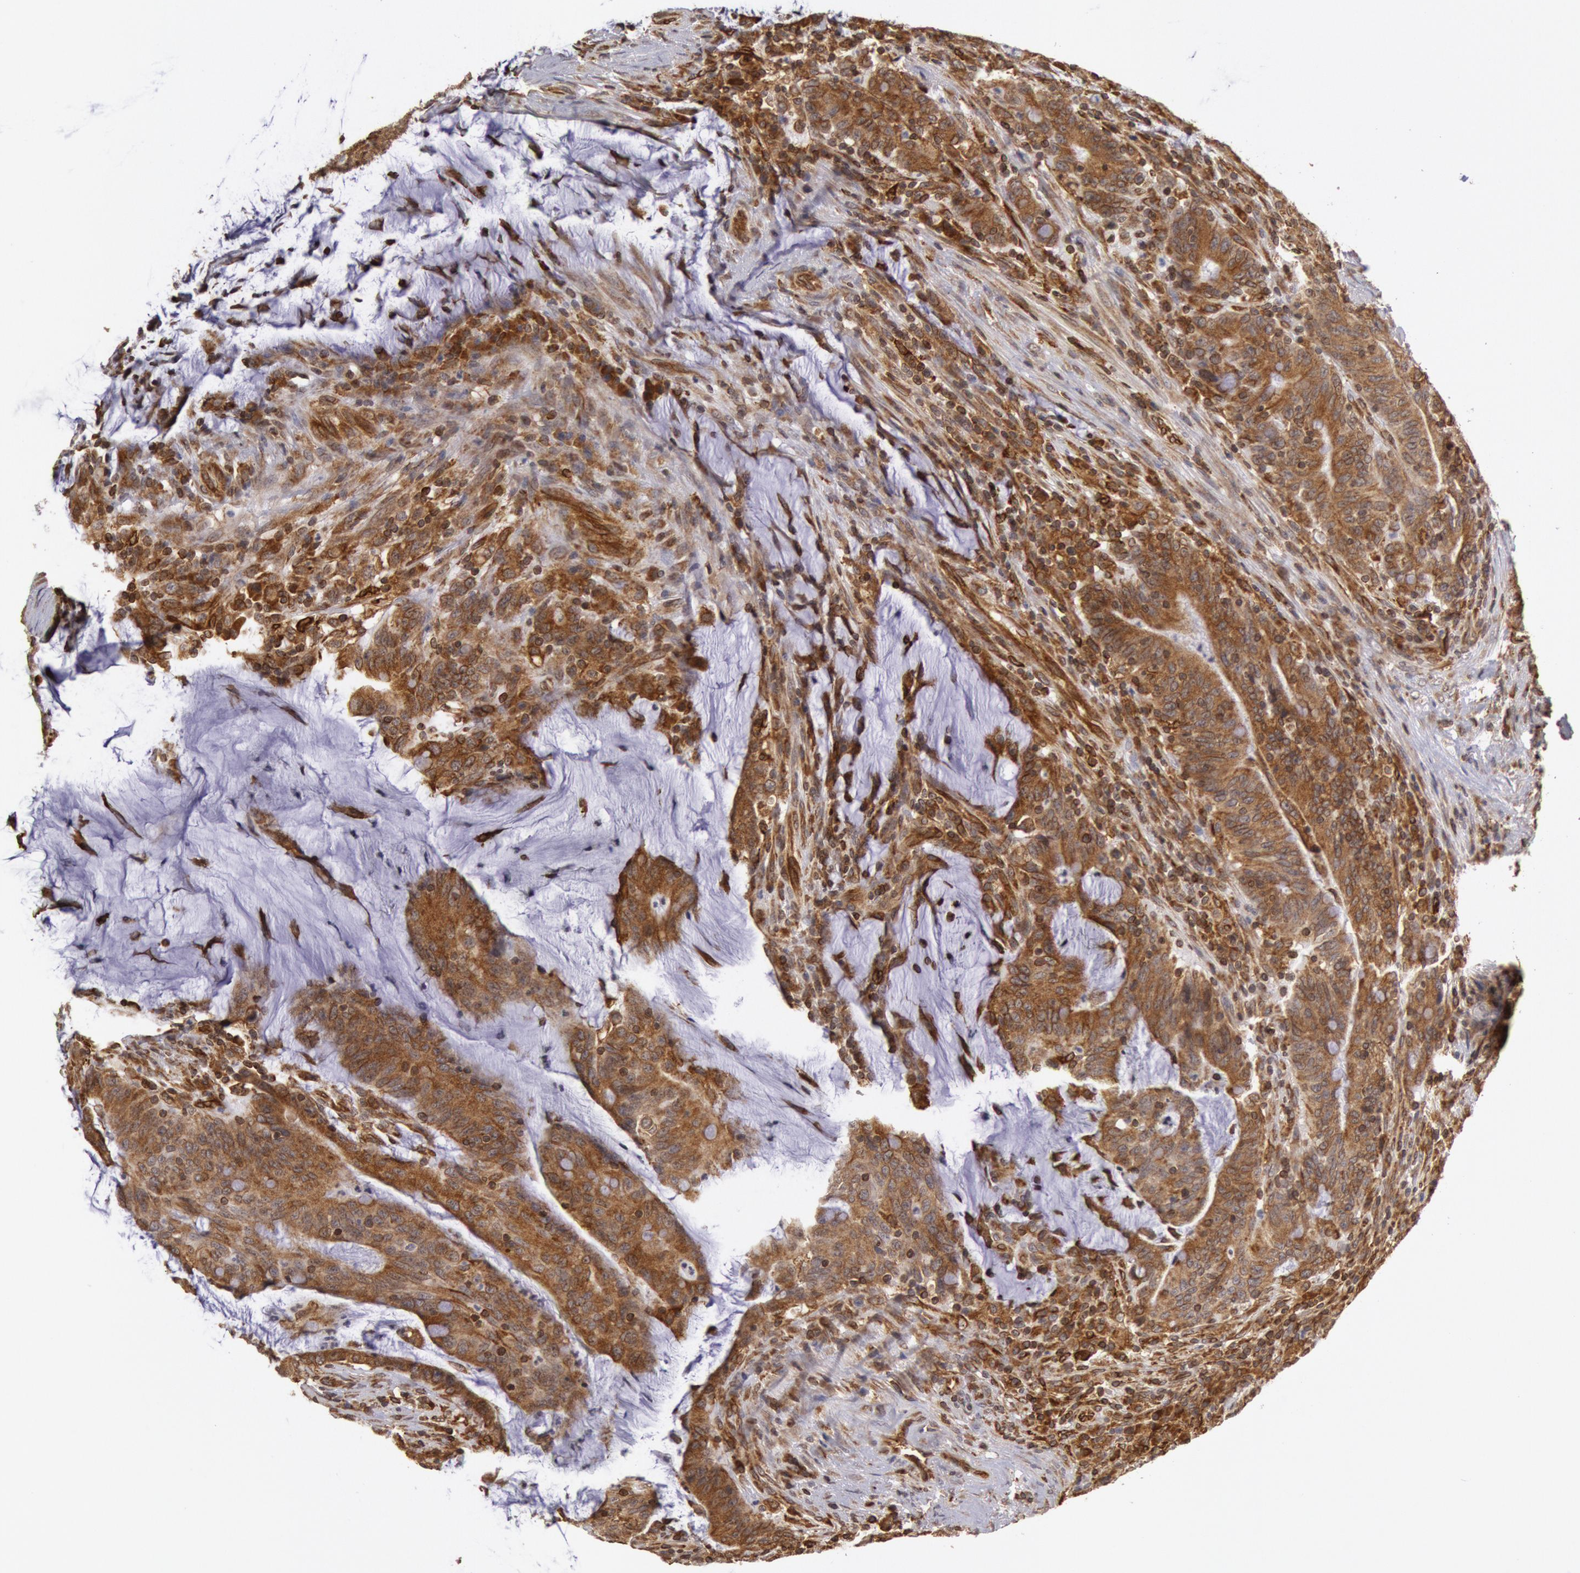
{"staining": {"intensity": "moderate", "quantity": ">75%", "location": "cytoplasmic/membranous"}, "tissue": "colorectal cancer", "cell_type": "Tumor cells", "image_type": "cancer", "snomed": [{"axis": "morphology", "description": "Adenocarcinoma, NOS"}, {"axis": "topography", "description": "Colon"}], "caption": "Immunohistochemical staining of human colorectal cancer (adenocarcinoma) shows medium levels of moderate cytoplasmic/membranous protein expression in approximately >75% of tumor cells.", "gene": "TAP2", "patient": {"sex": "male", "age": 54}}